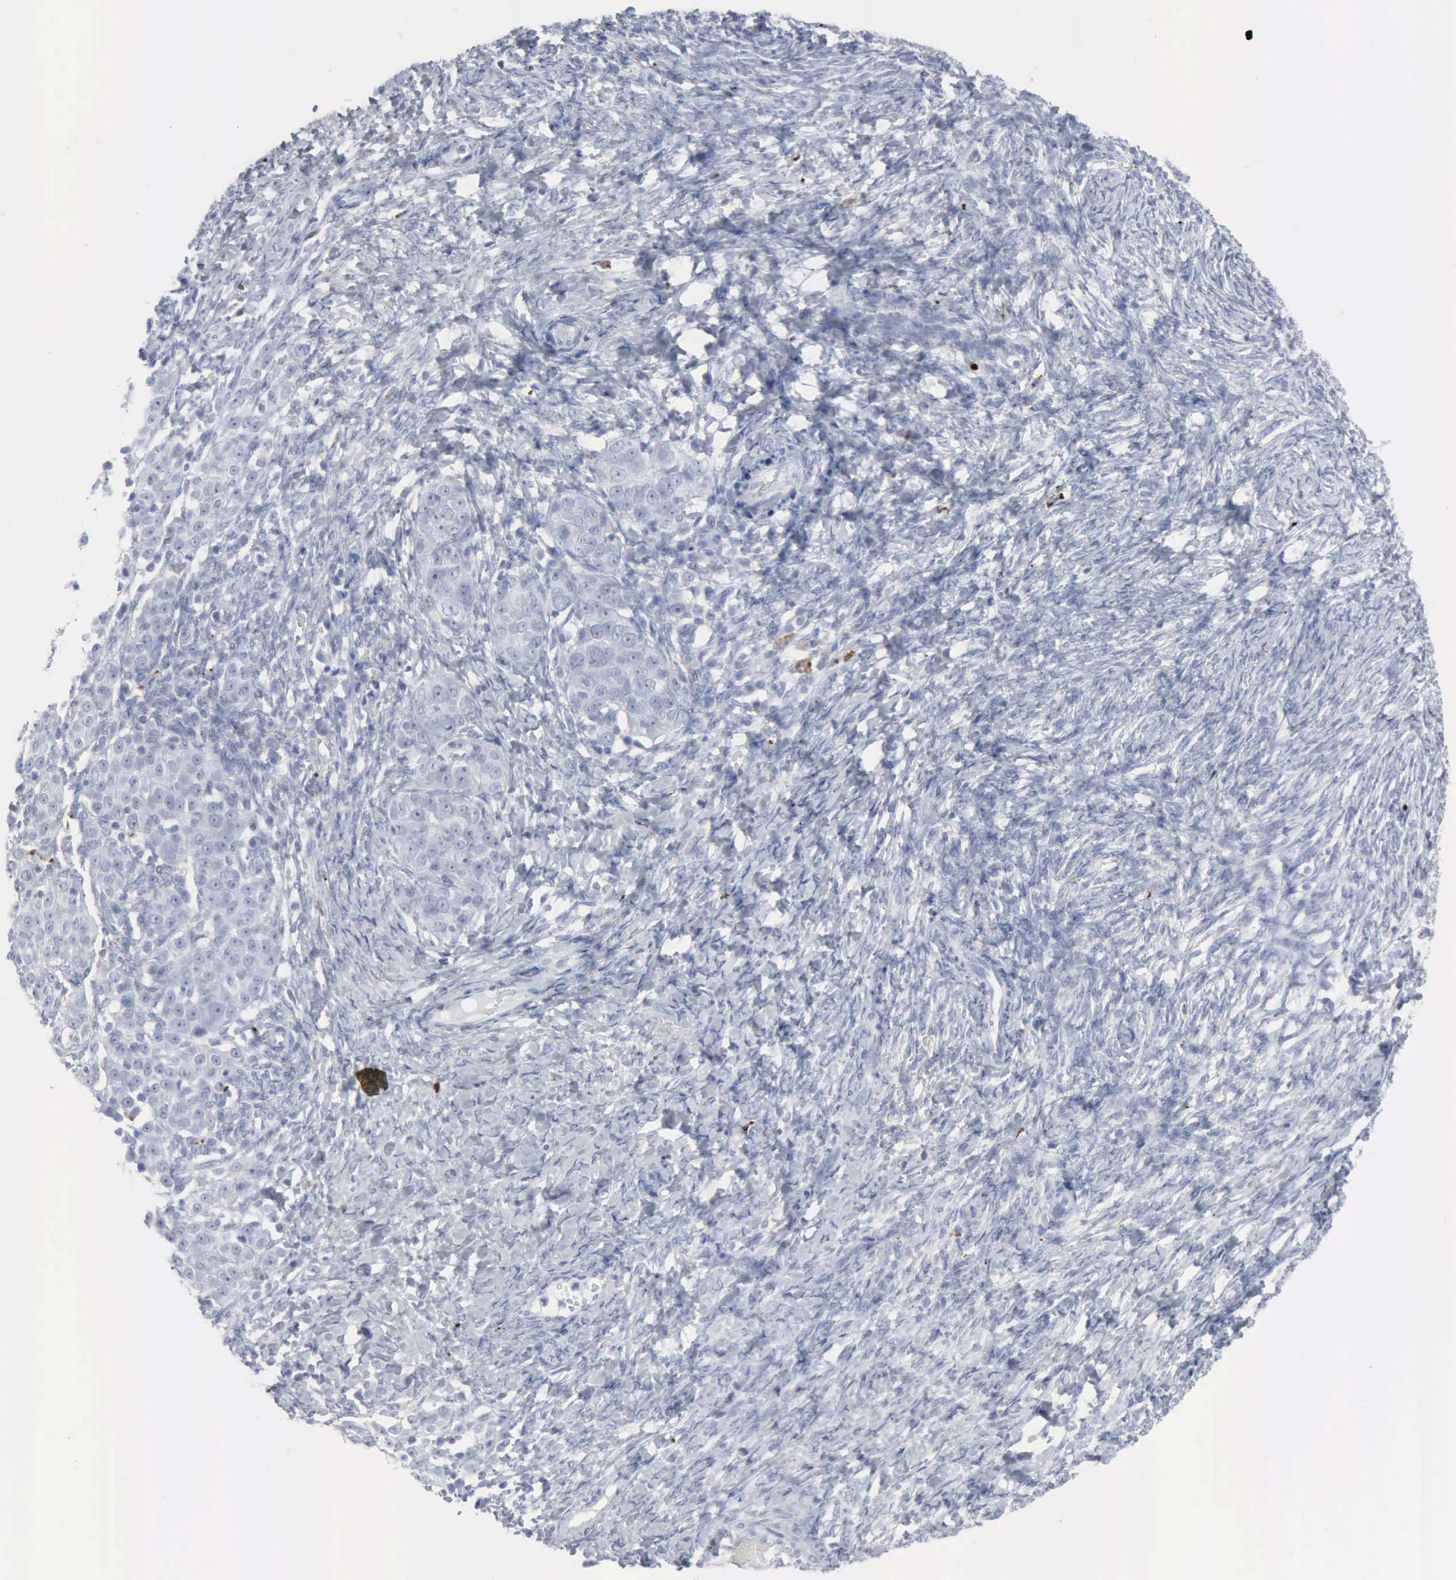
{"staining": {"intensity": "negative", "quantity": "none", "location": "none"}, "tissue": "ovarian cancer", "cell_type": "Tumor cells", "image_type": "cancer", "snomed": [{"axis": "morphology", "description": "Normal tissue, NOS"}, {"axis": "morphology", "description": "Cystadenocarcinoma, serous, NOS"}, {"axis": "topography", "description": "Ovary"}], "caption": "A photomicrograph of ovarian cancer (serous cystadenocarcinoma) stained for a protein exhibits no brown staining in tumor cells.", "gene": "GLA", "patient": {"sex": "female", "age": 62}}